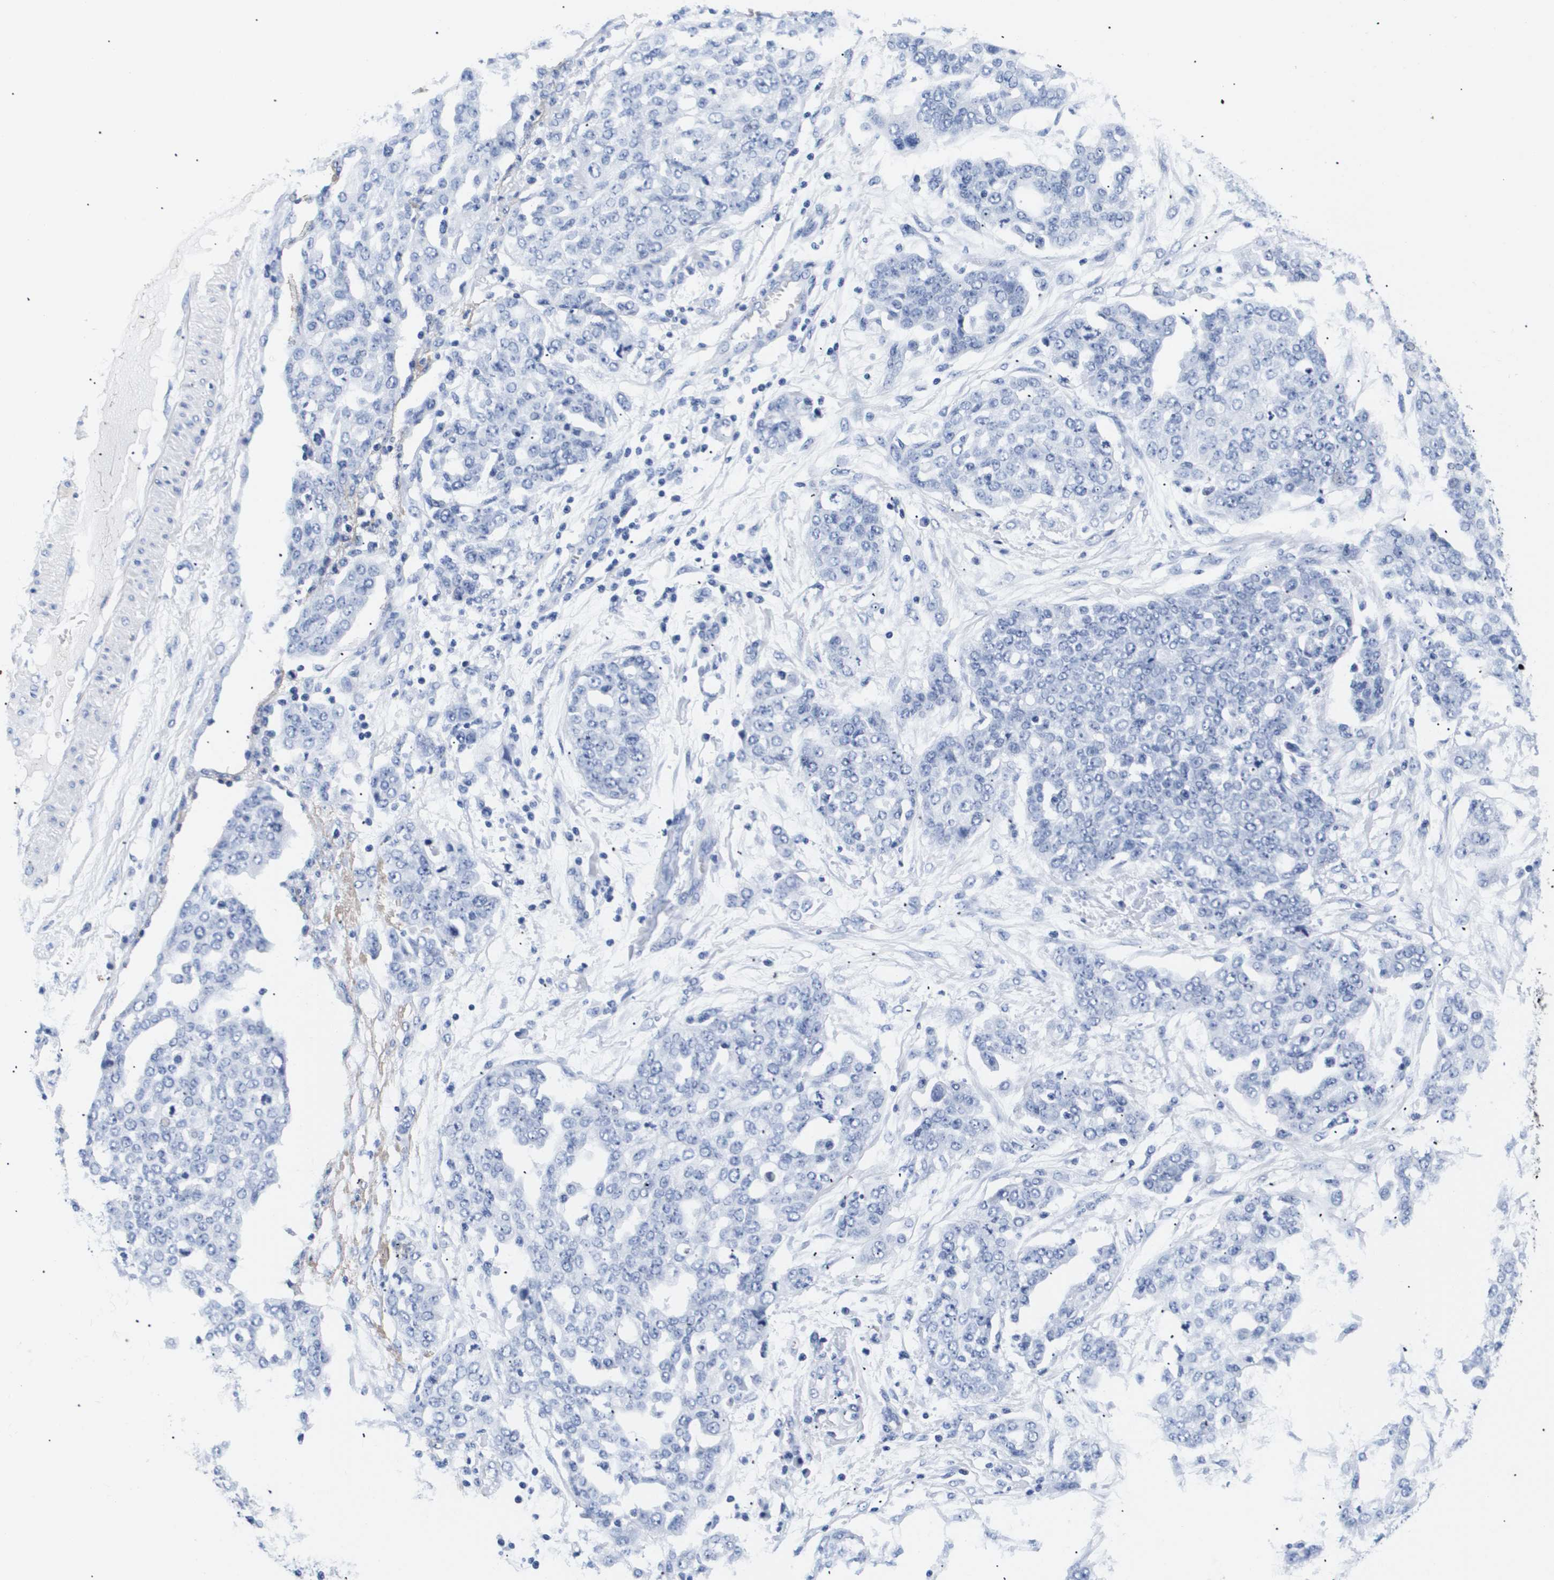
{"staining": {"intensity": "negative", "quantity": "none", "location": "none"}, "tissue": "ovarian cancer", "cell_type": "Tumor cells", "image_type": "cancer", "snomed": [{"axis": "morphology", "description": "Cystadenocarcinoma, serous, NOS"}, {"axis": "topography", "description": "Soft tissue"}, {"axis": "topography", "description": "Ovary"}], "caption": "Immunohistochemistry histopathology image of neoplastic tissue: human ovarian serous cystadenocarcinoma stained with DAB demonstrates no significant protein staining in tumor cells.", "gene": "ATP6V0A4", "patient": {"sex": "female", "age": 57}}